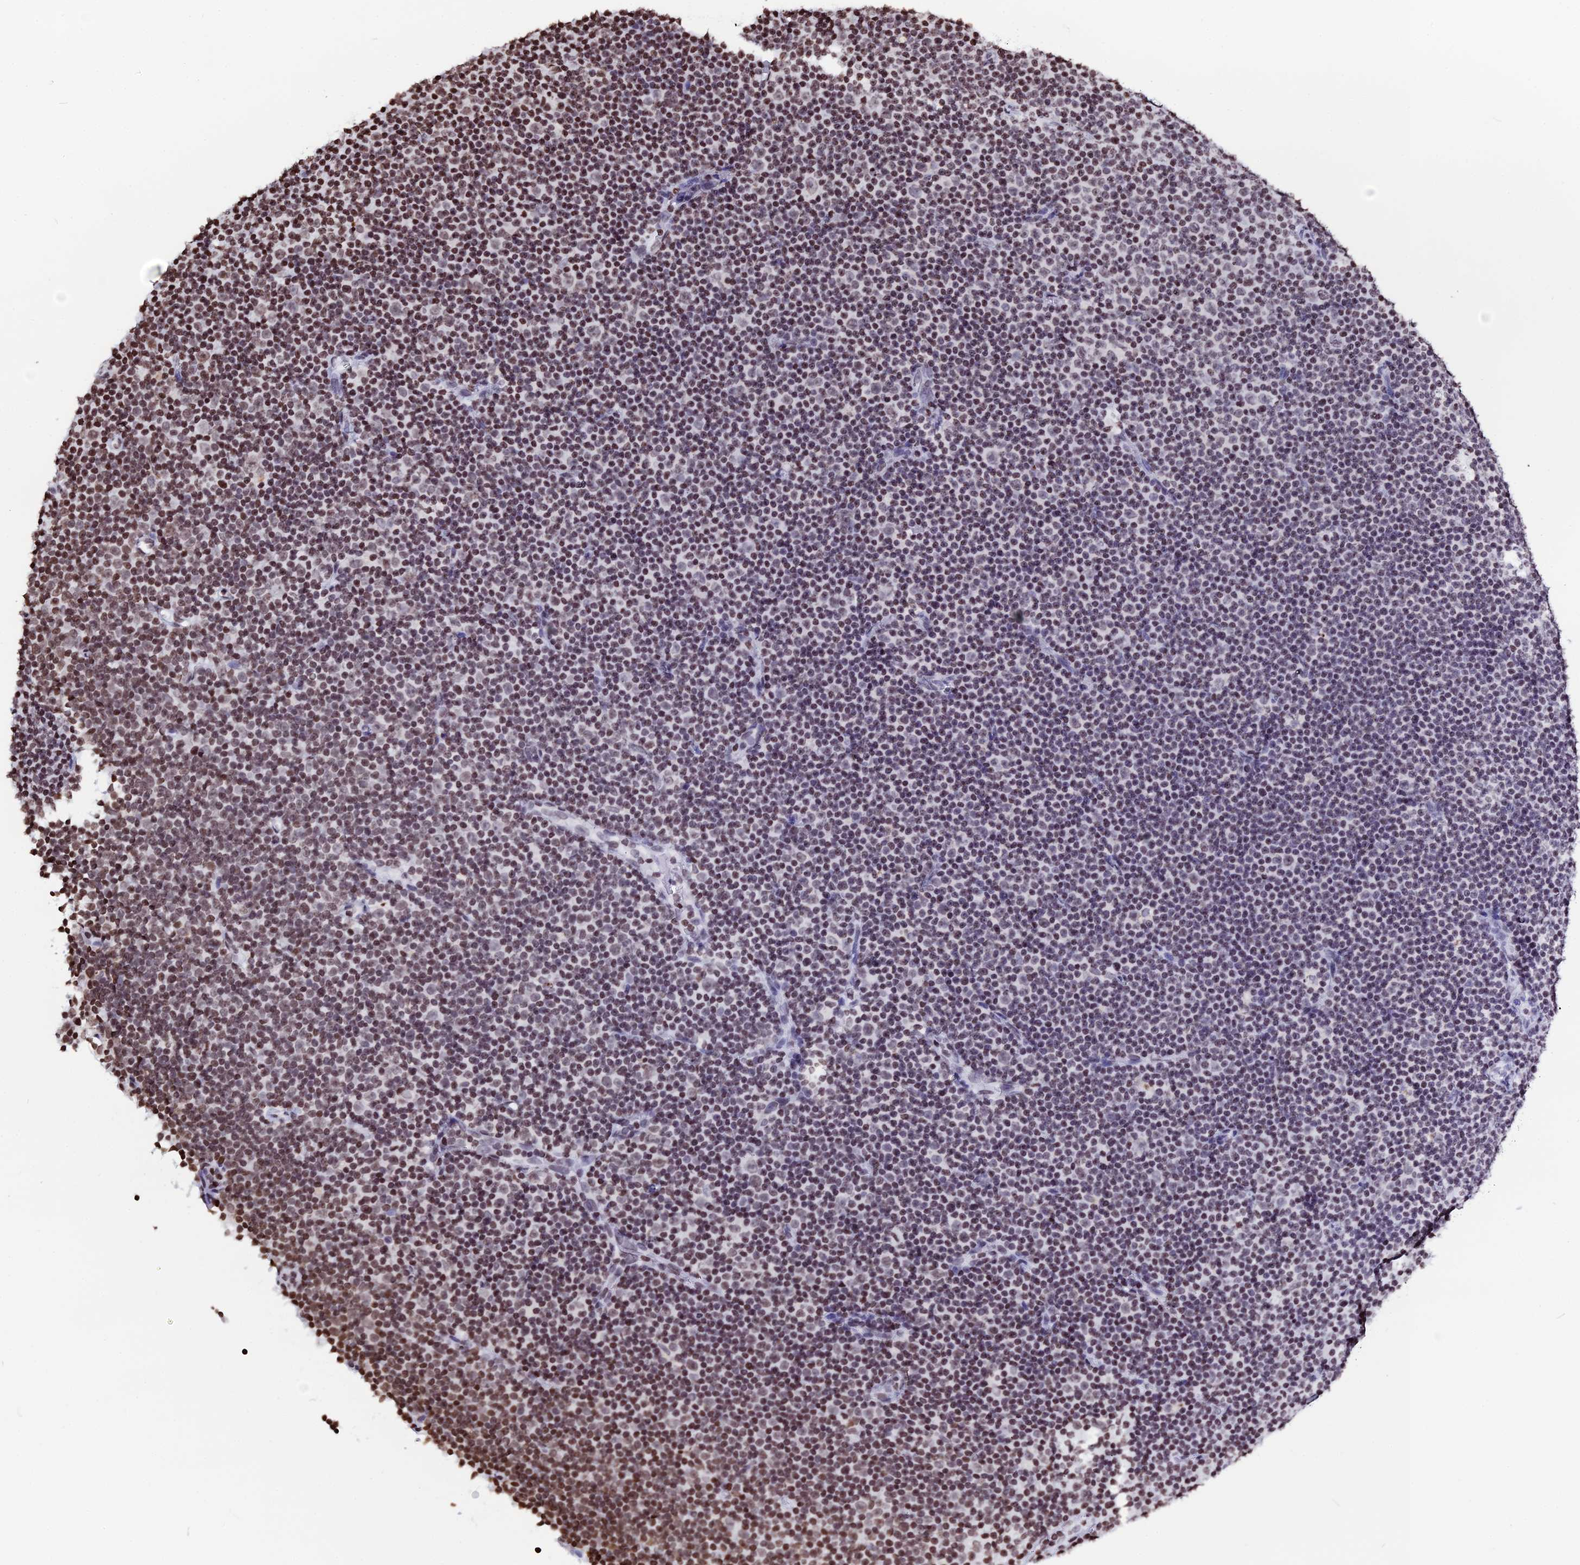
{"staining": {"intensity": "moderate", "quantity": "25%-75%", "location": "nuclear"}, "tissue": "lymphoma", "cell_type": "Tumor cells", "image_type": "cancer", "snomed": [{"axis": "morphology", "description": "Malignant lymphoma, non-Hodgkin's type, Low grade"}, {"axis": "topography", "description": "Lymph node"}], "caption": "Protein staining displays moderate nuclear expression in about 25%-75% of tumor cells in malignant lymphoma, non-Hodgkin's type (low-grade). (Stains: DAB in brown, nuclei in blue, Microscopy: brightfield microscopy at high magnification).", "gene": "MACROH2A2", "patient": {"sex": "female", "age": 67}}